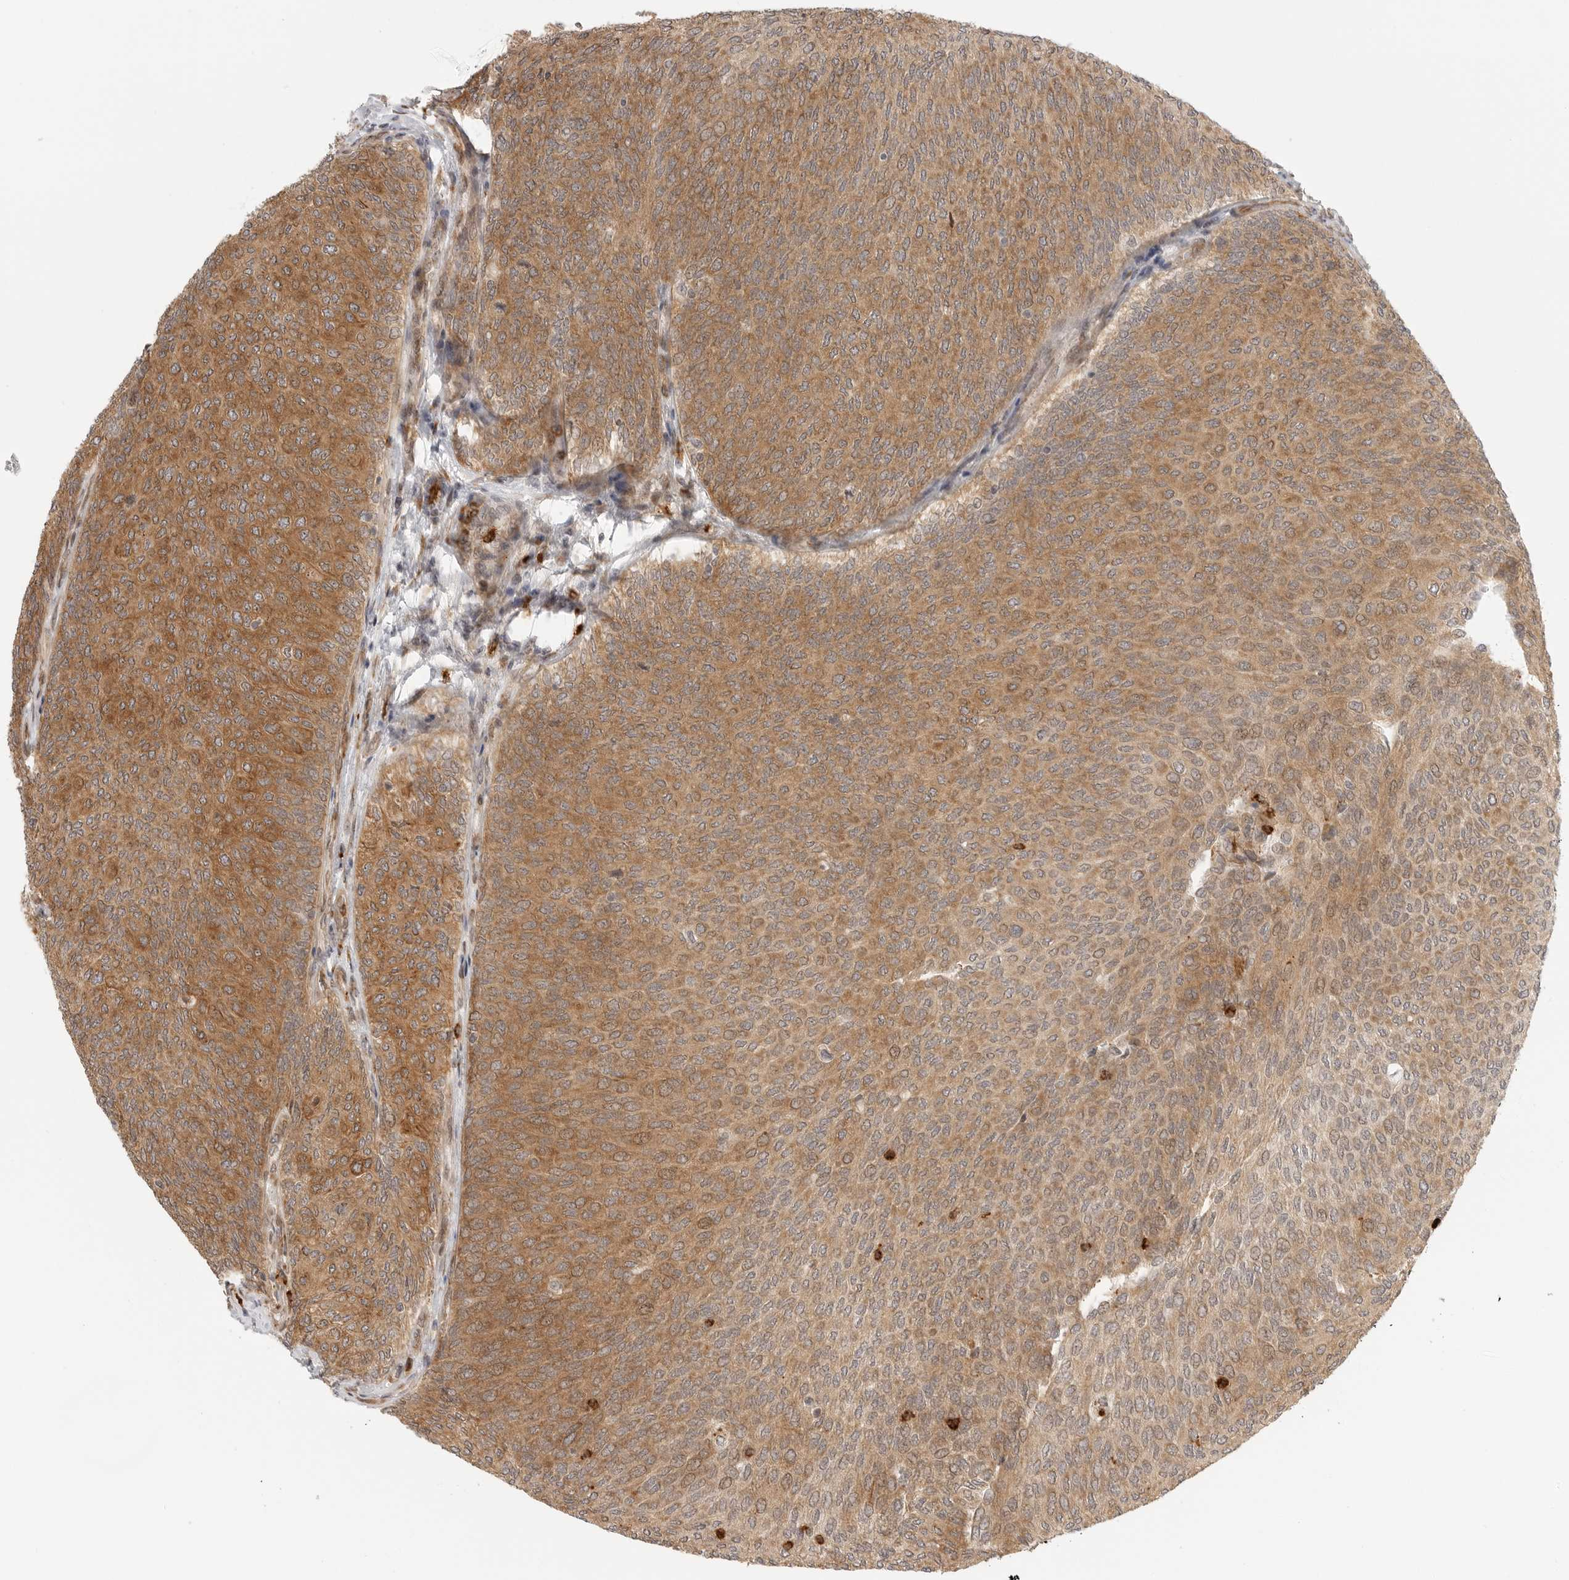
{"staining": {"intensity": "moderate", "quantity": ">75%", "location": "cytoplasmic/membranous"}, "tissue": "urothelial cancer", "cell_type": "Tumor cells", "image_type": "cancer", "snomed": [{"axis": "morphology", "description": "Urothelial carcinoma, Low grade"}, {"axis": "topography", "description": "Urinary bladder"}], "caption": "Protein staining demonstrates moderate cytoplasmic/membranous staining in approximately >75% of tumor cells in urothelial carcinoma (low-grade).", "gene": "DSCC1", "patient": {"sex": "female", "age": 79}}